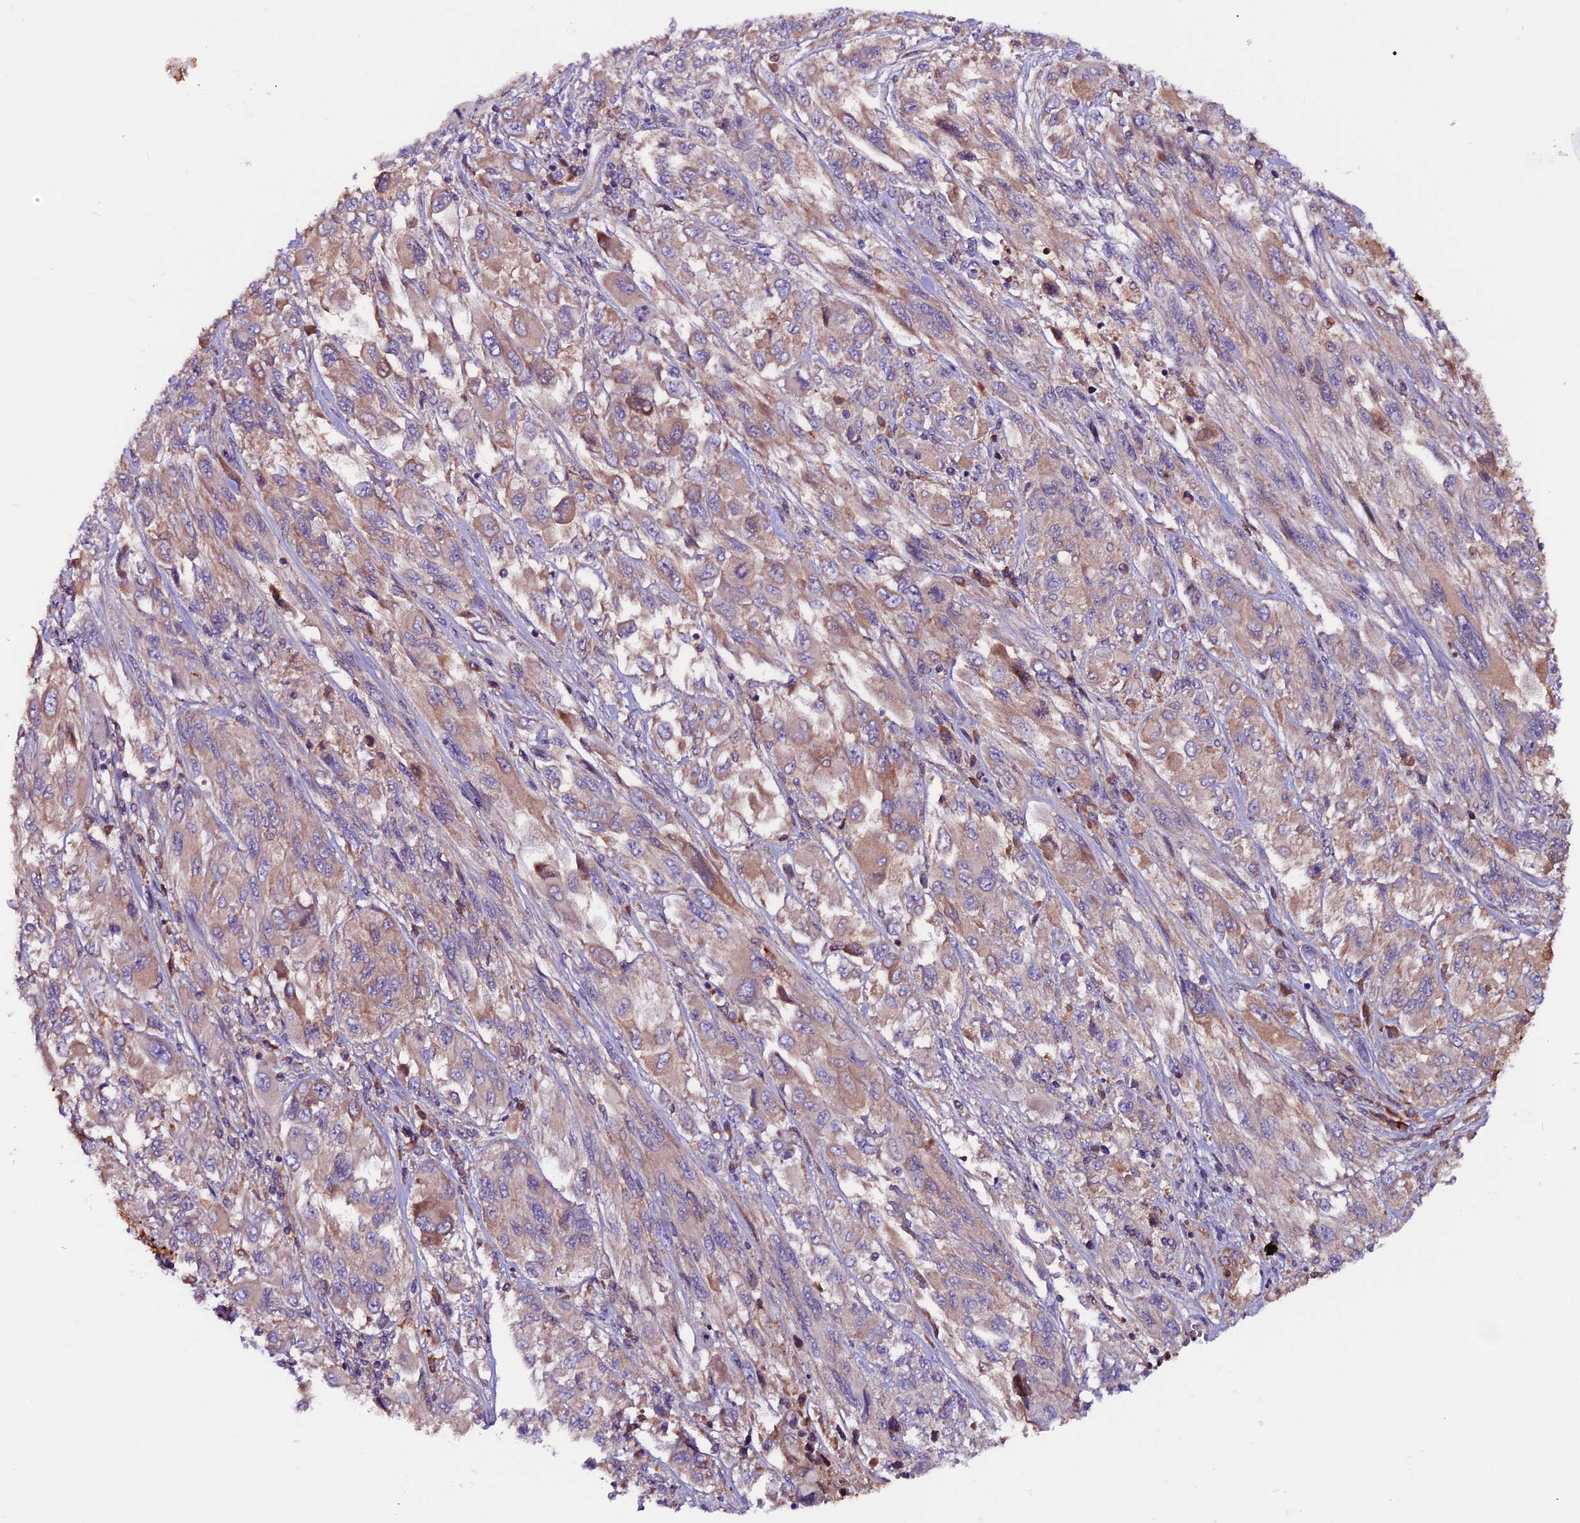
{"staining": {"intensity": "weak", "quantity": "25%-75%", "location": "cytoplasmic/membranous"}, "tissue": "melanoma", "cell_type": "Tumor cells", "image_type": "cancer", "snomed": [{"axis": "morphology", "description": "Malignant melanoma, NOS"}, {"axis": "topography", "description": "Skin"}], "caption": "Tumor cells show low levels of weak cytoplasmic/membranous positivity in about 25%-75% of cells in melanoma.", "gene": "ZNF598", "patient": {"sex": "female", "age": 91}}